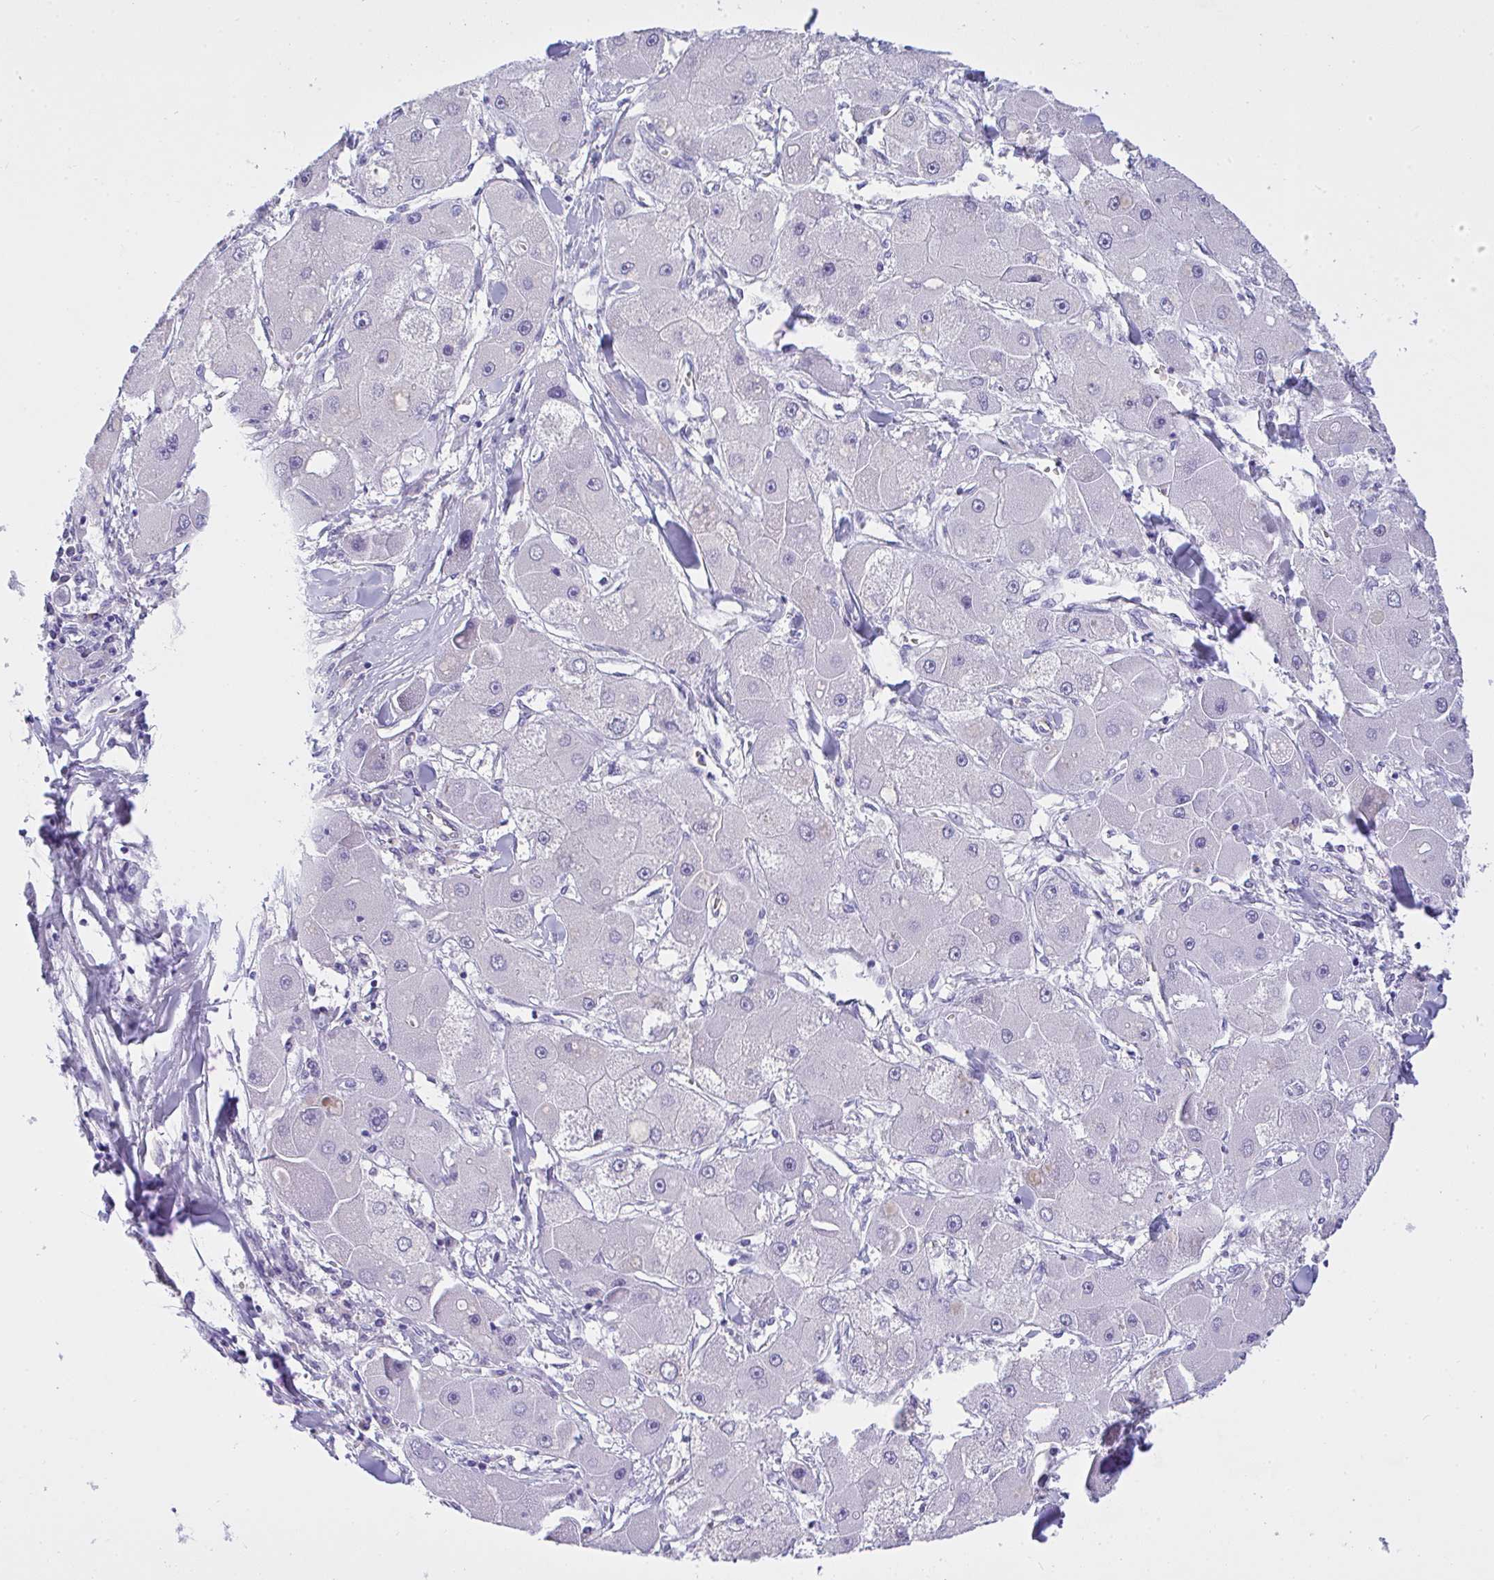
{"staining": {"intensity": "negative", "quantity": "none", "location": "none"}, "tissue": "liver cancer", "cell_type": "Tumor cells", "image_type": "cancer", "snomed": [{"axis": "morphology", "description": "Carcinoma, Hepatocellular, NOS"}, {"axis": "topography", "description": "Liver"}], "caption": "IHC histopathology image of human liver cancer (hepatocellular carcinoma) stained for a protein (brown), which displays no expression in tumor cells. (DAB IHC with hematoxylin counter stain).", "gene": "AKR1D1", "patient": {"sex": "male", "age": 24}}